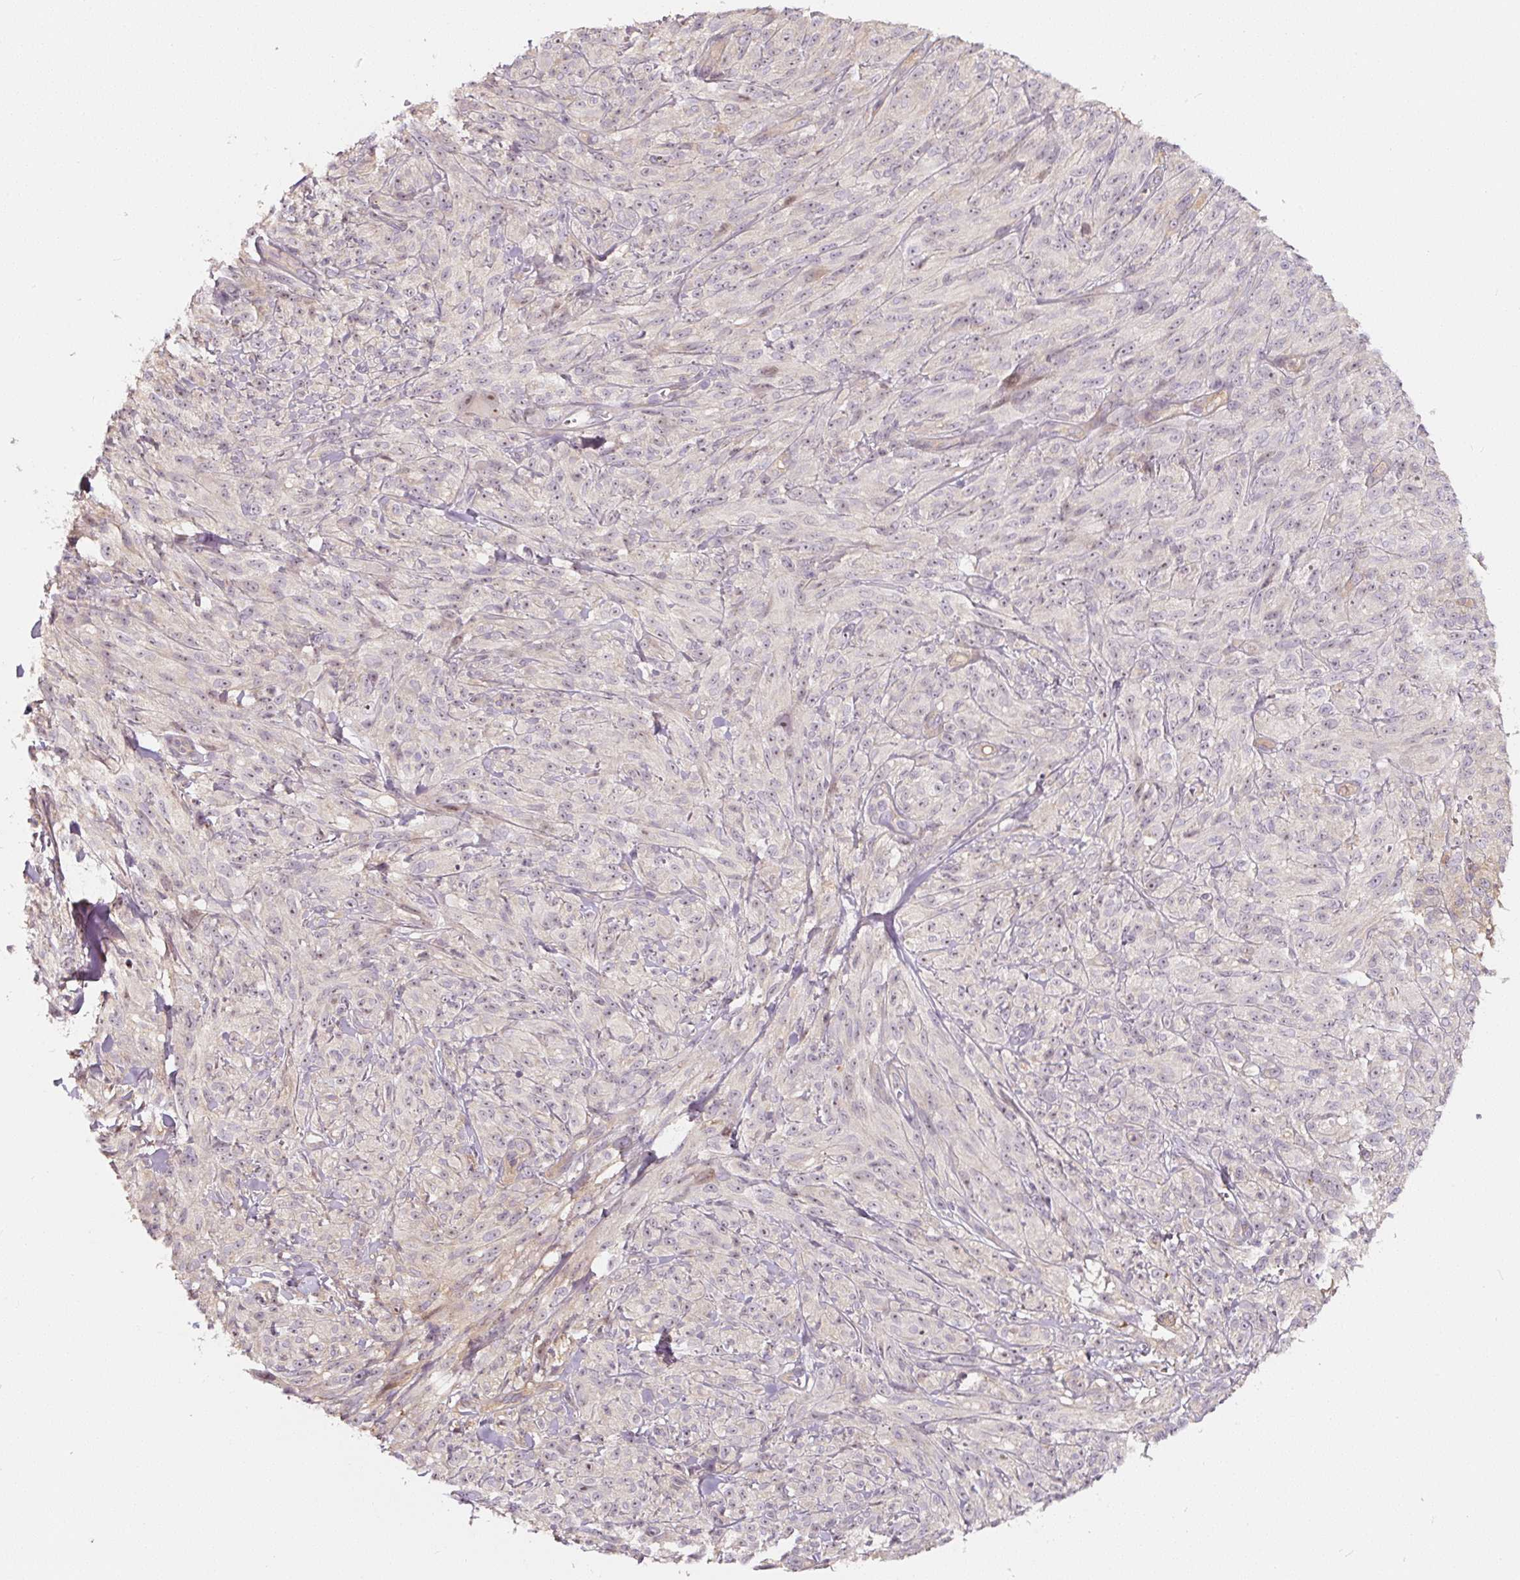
{"staining": {"intensity": "negative", "quantity": "none", "location": "none"}, "tissue": "melanoma", "cell_type": "Tumor cells", "image_type": "cancer", "snomed": [{"axis": "morphology", "description": "Malignant melanoma, NOS"}, {"axis": "topography", "description": "Skin of upper arm"}], "caption": "Immunohistochemistry (IHC) photomicrograph of neoplastic tissue: human melanoma stained with DAB shows no significant protein expression in tumor cells.", "gene": "PWWP3B", "patient": {"sex": "female", "age": 65}}